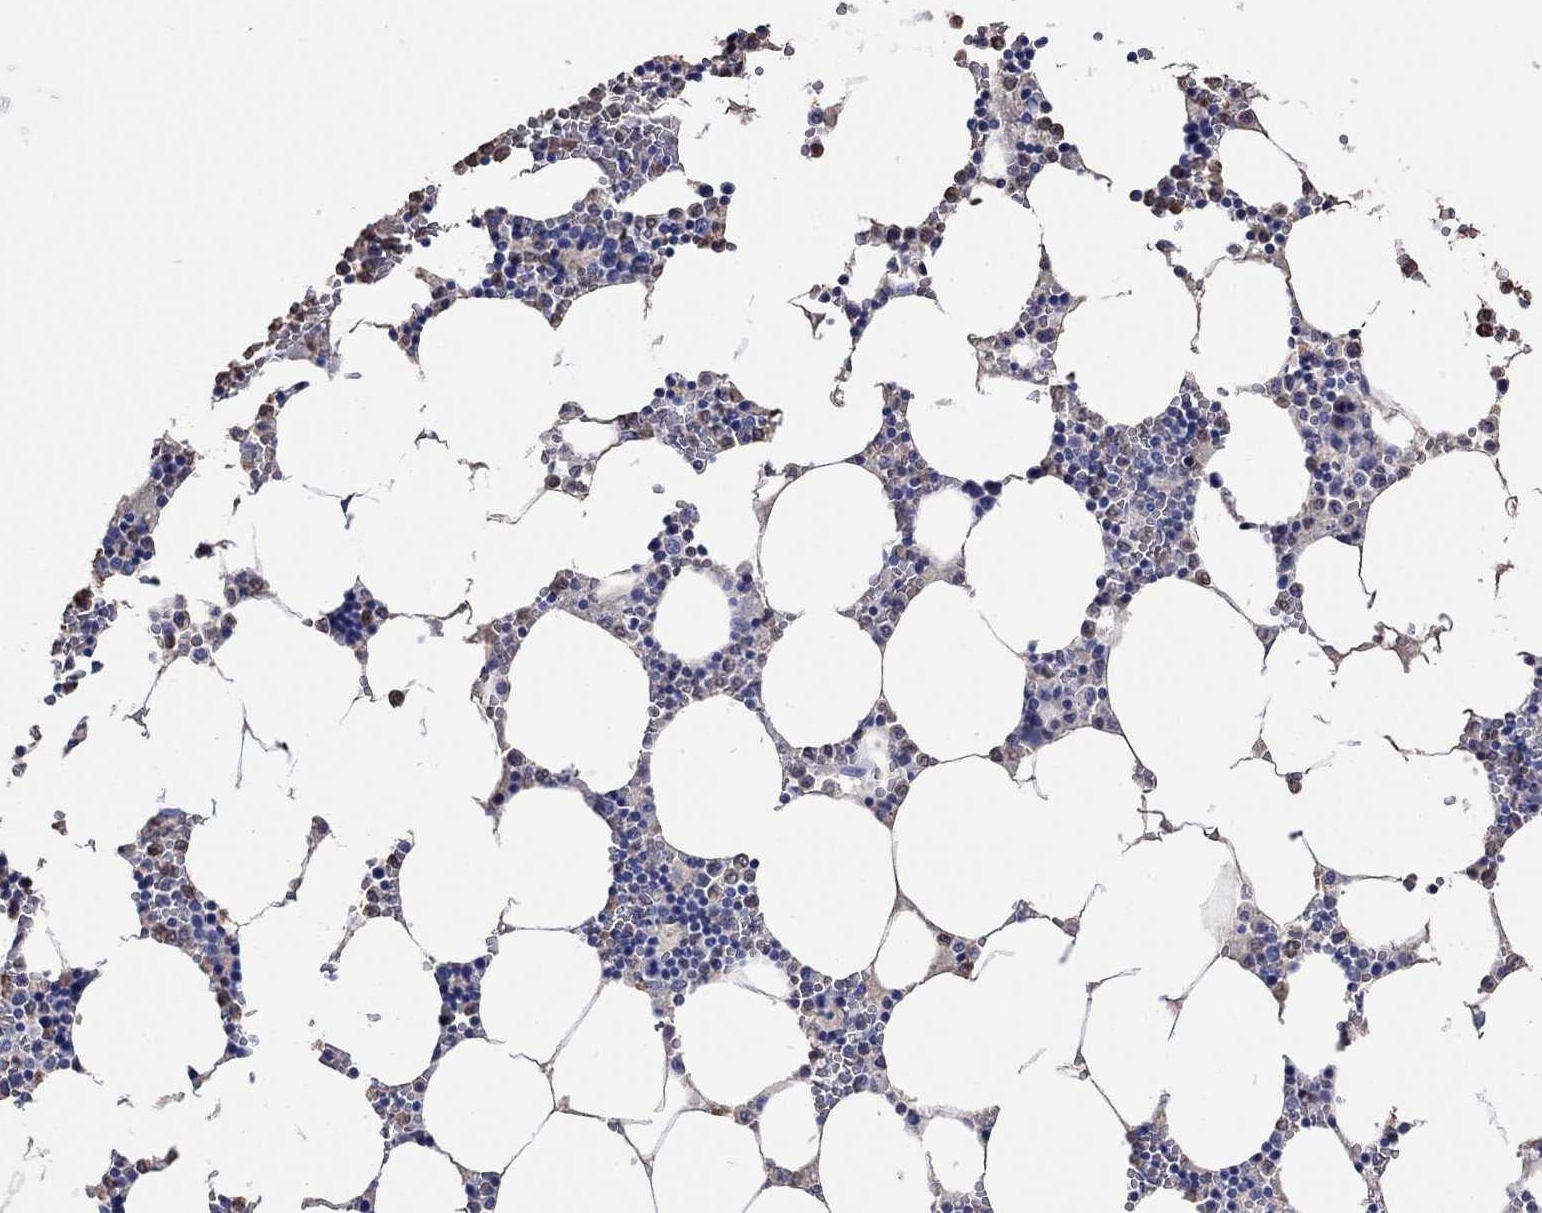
{"staining": {"intensity": "strong", "quantity": "<25%", "location": "cytoplasmic/membranous,nuclear"}, "tissue": "bone marrow", "cell_type": "Hematopoietic cells", "image_type": "normal", "snomed": [{"axis": "morphology", "description": "Normal tissue, NOS"}, {"axis": "topography", "description": "Bone marrow"}], "caption": "Immunohistochemical staining of normal human bone marrow demonstrates strong cytoplasmic/membranous,nuclear protein positivity in approximately <25% of hematopoietic cells. (DAB = brown stain, brightfield microscopy at high magnification).", "gene": "LINGO3", "patient": {"sex": "female", "age": 64}}